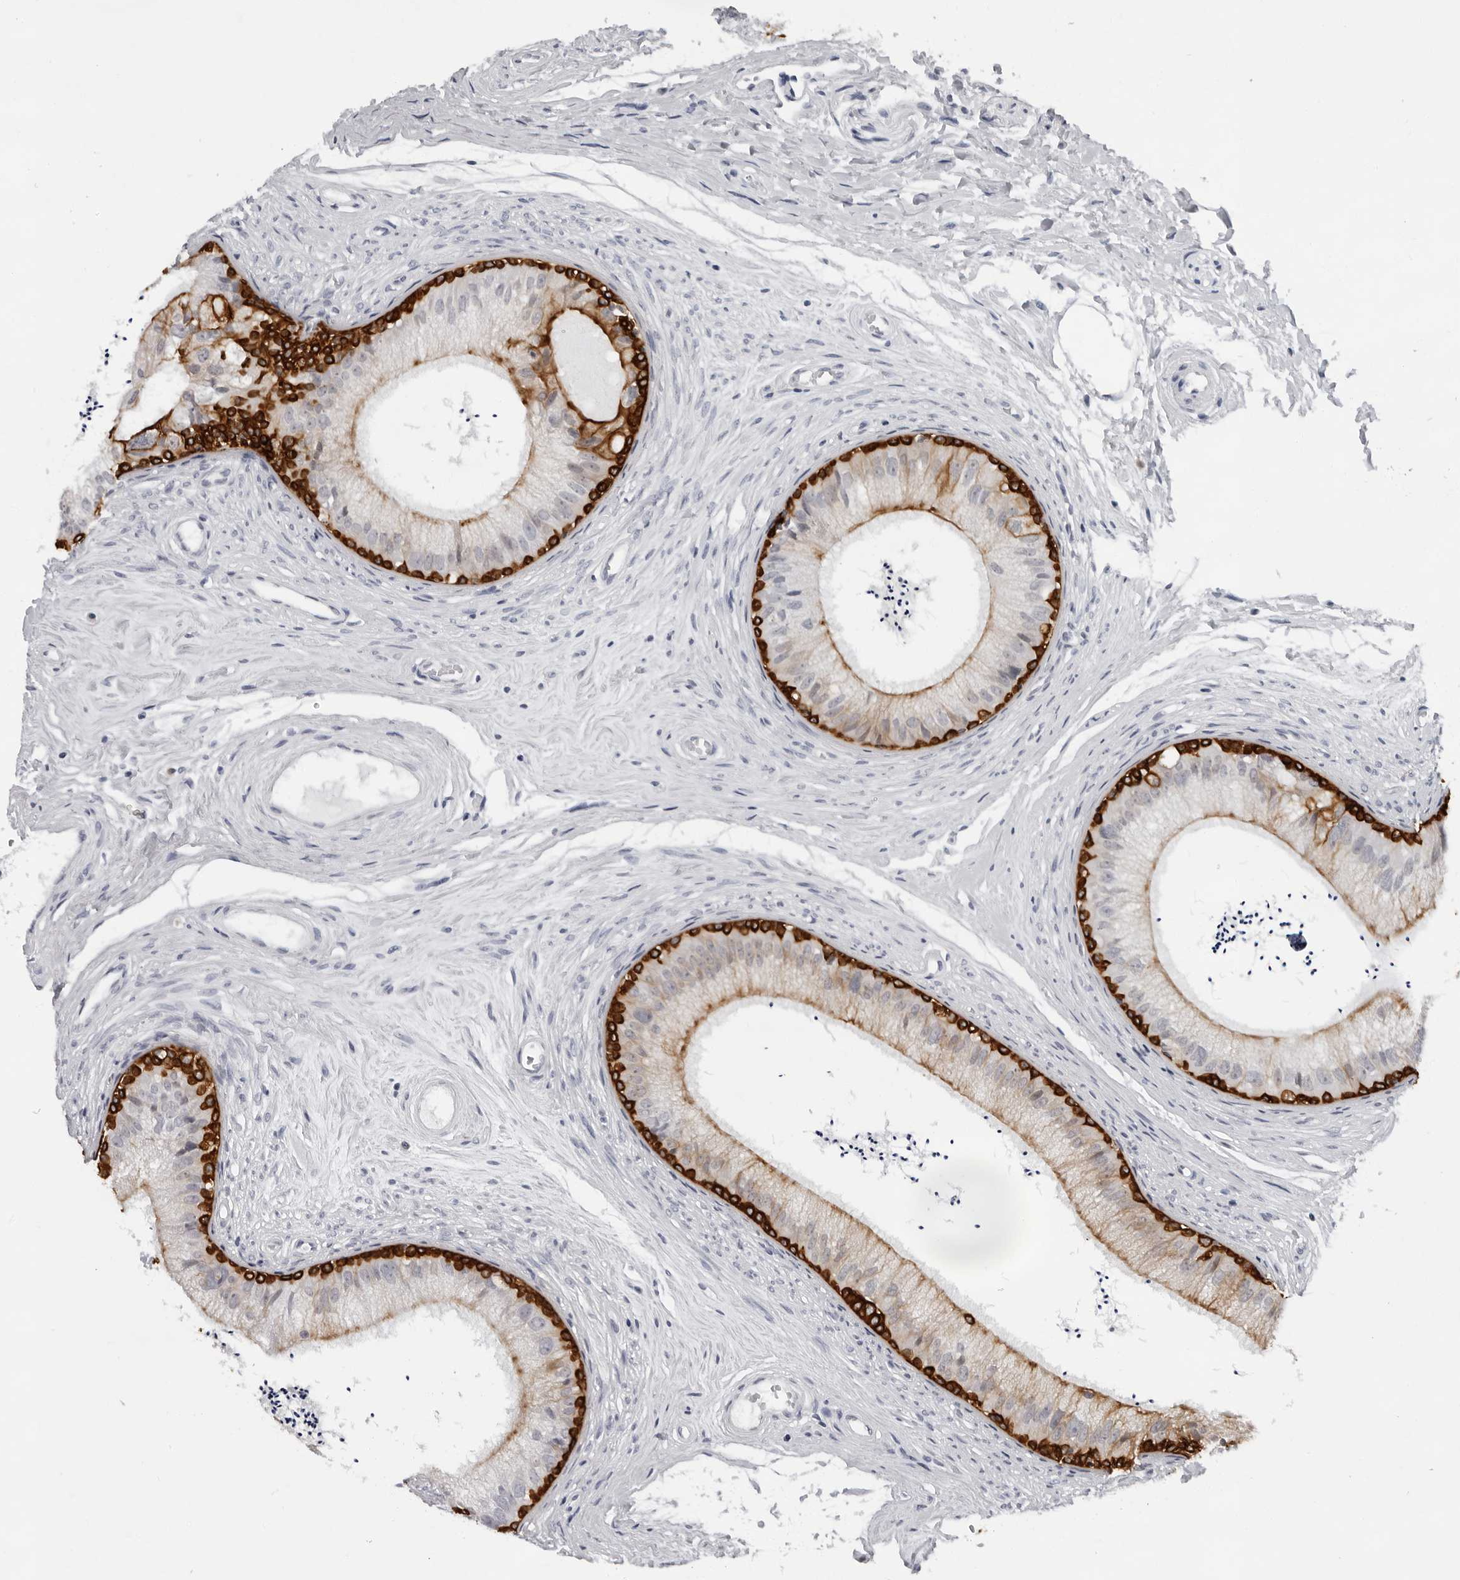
{"staining": {"intensity": "strong", "quantity": "<25%", "location": "cytoplasmic/membranous"}, "tissue": "epididymis", "cell_type": "Glandular cells", "image_type": "normal", "snomed": [{"axis": "morphology", "description": "Normal tissue, NOS"}, {"axis": "topography", "description": "Epididymis"}], "caption": "Epididymis was stained to show a protein in brown. There is medium levels of strong cytoplasmic/membranous expression in about <25% of glandular cells. The staining is performed using DAB brown chromogen to label protein expression. The nuclei are counter-stained blue using hematoxylin.", "gene": "CCDC28B", "patient": {"sex": "male", "age": 56}}